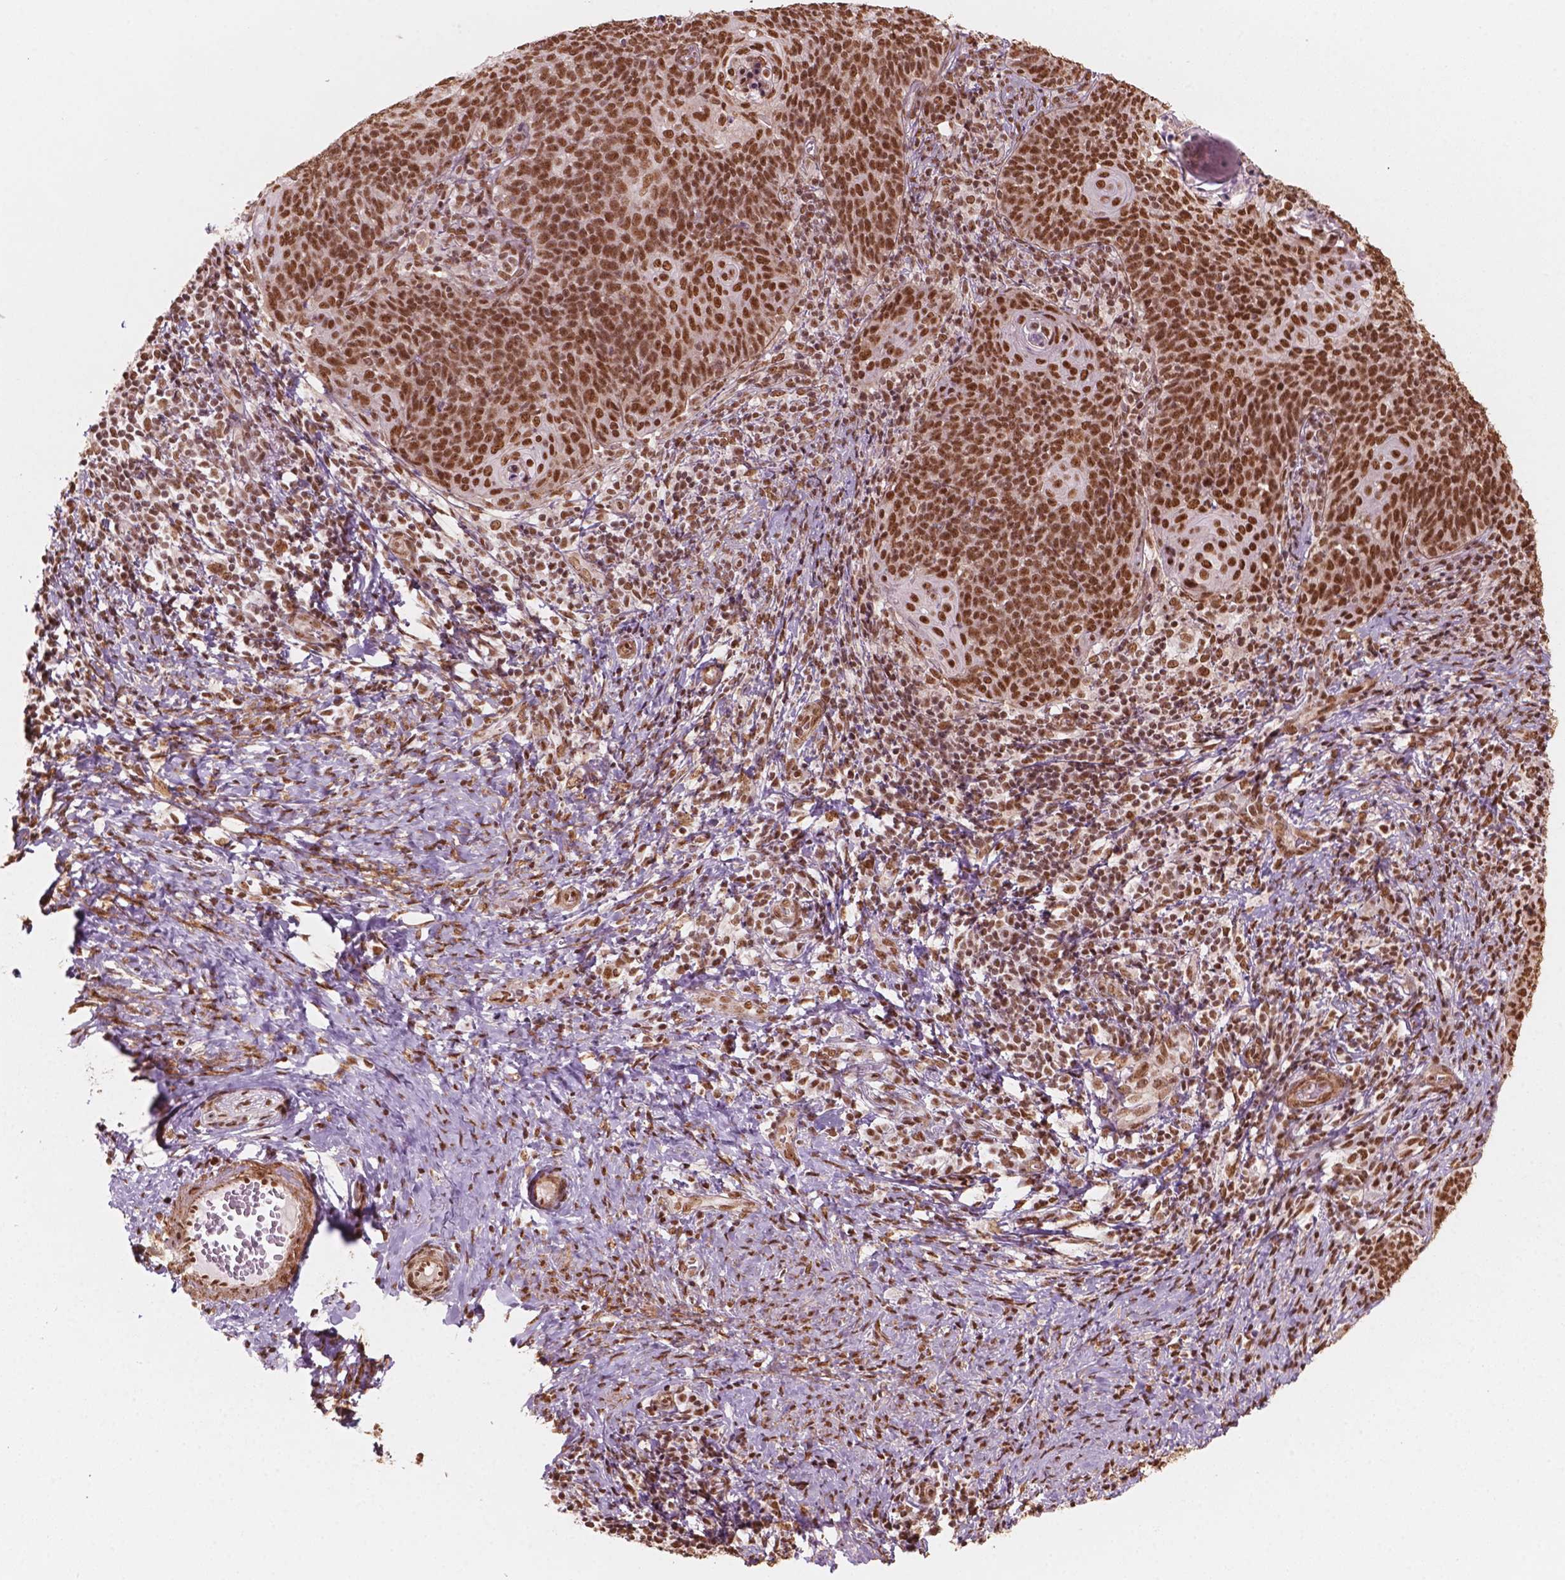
{"staining": {"intensity": "moderate", "quantity": ">75%", "location": "nuclear"}, "tissue": "cervical cancer", "cell_type": "Tumor cells", "image_type": "cancer", "snomed": [{"axis": "morphology", "description": "Normal tissue, NOS"}, {"axis": "morphology", "description": "Squamous cell carcinoma, NOS"}, {"axis": "topography", "description": "Cervix"}], "caption": "IHC micrograph of human cervical cancer (squamous cell carcinoma) stained for a protein (brown), which exhibits medium levels of moderate nuclear positivity in approximately >75% of tumor cells.", "gene": "GTF3C5", "patient": {"sex": "female", "age": 39}}